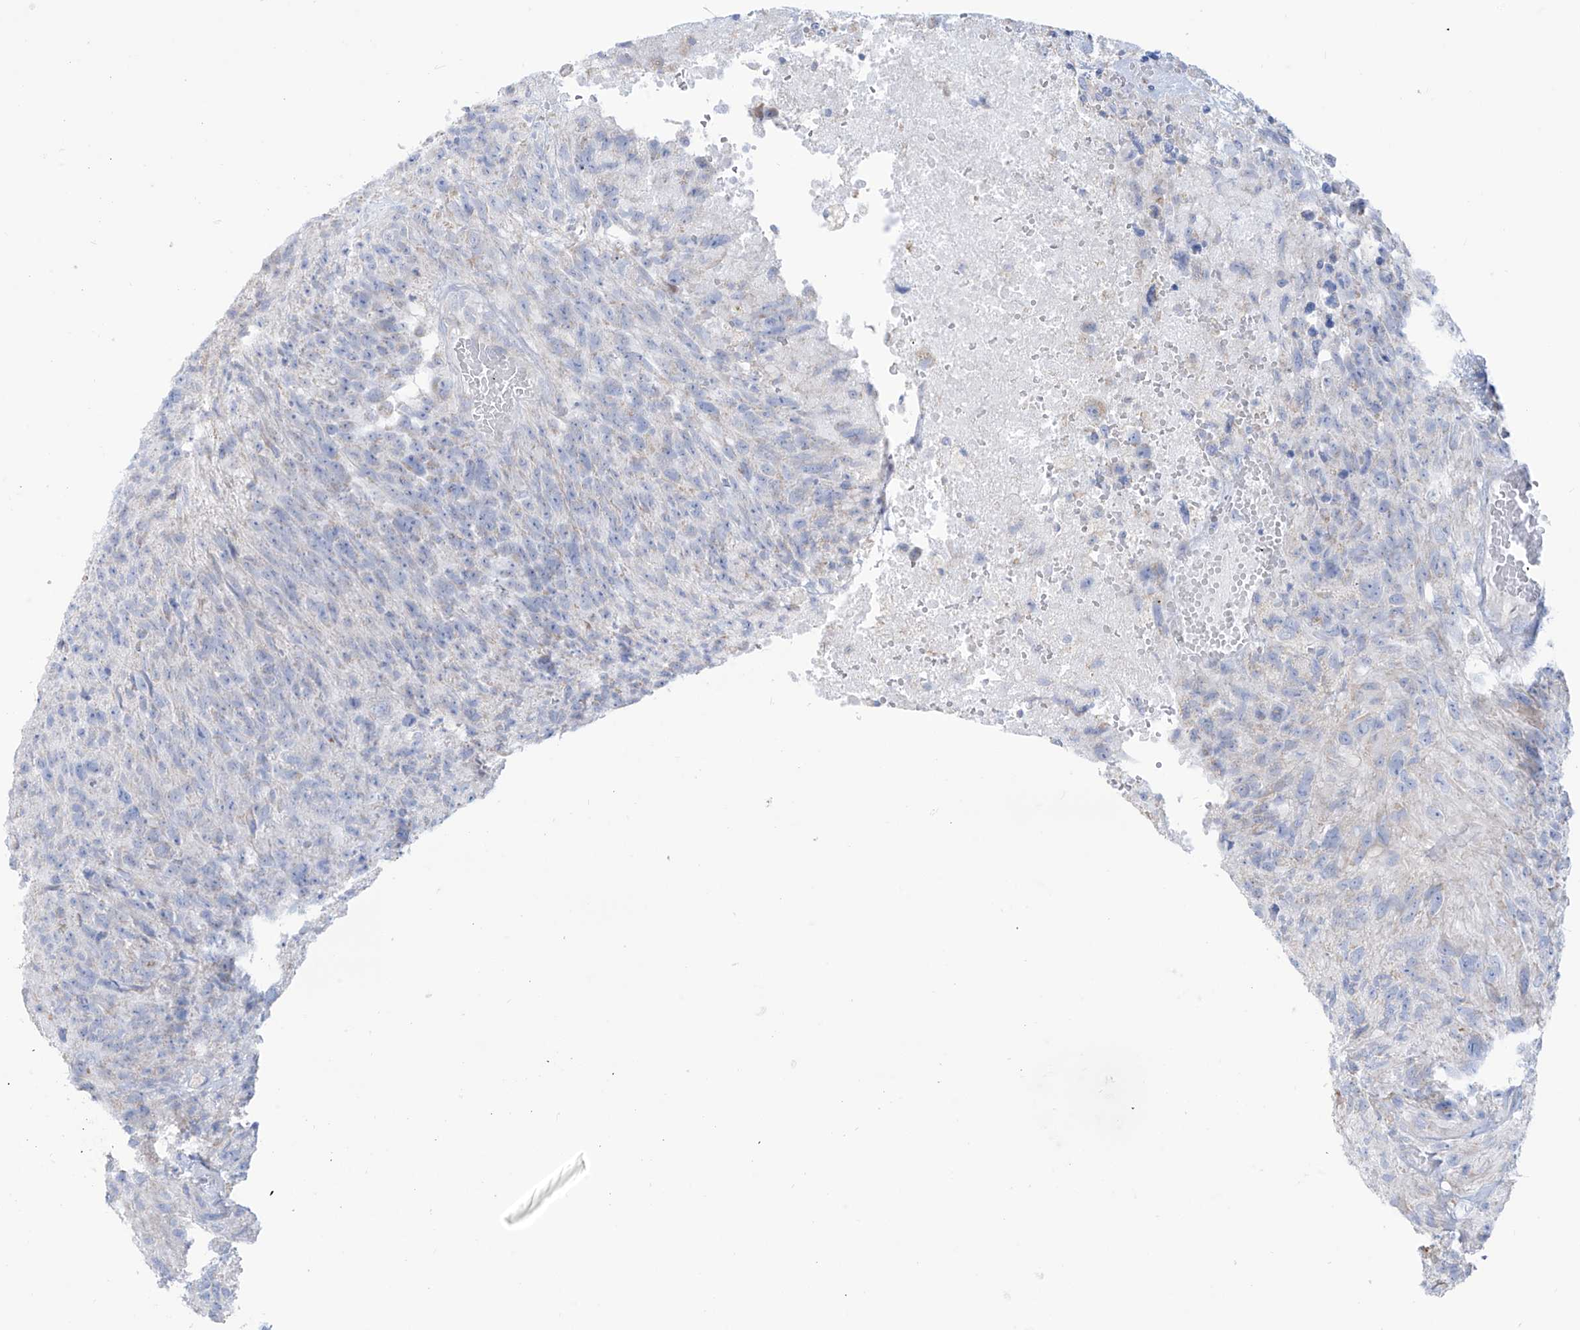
{"staining": {"intensity": "negative", "quantity": "none", "location": "none"}, "tissue": "glioma", "cell_type": "Tumor cells", "image_type": "cancer", "snomed": [{"axis": "morphology", "description": "Glioma, malignant, High grade"}, {"axis": "topography", "description": "Brain"}], "caption": "Malignant glioma (high-grade) stained for a protein using immunohistochemistry (IHC) demonstrates no expression tumor cells.", "gene": "SLC26A3", "patient": {"sex": "male", "age": 69}}